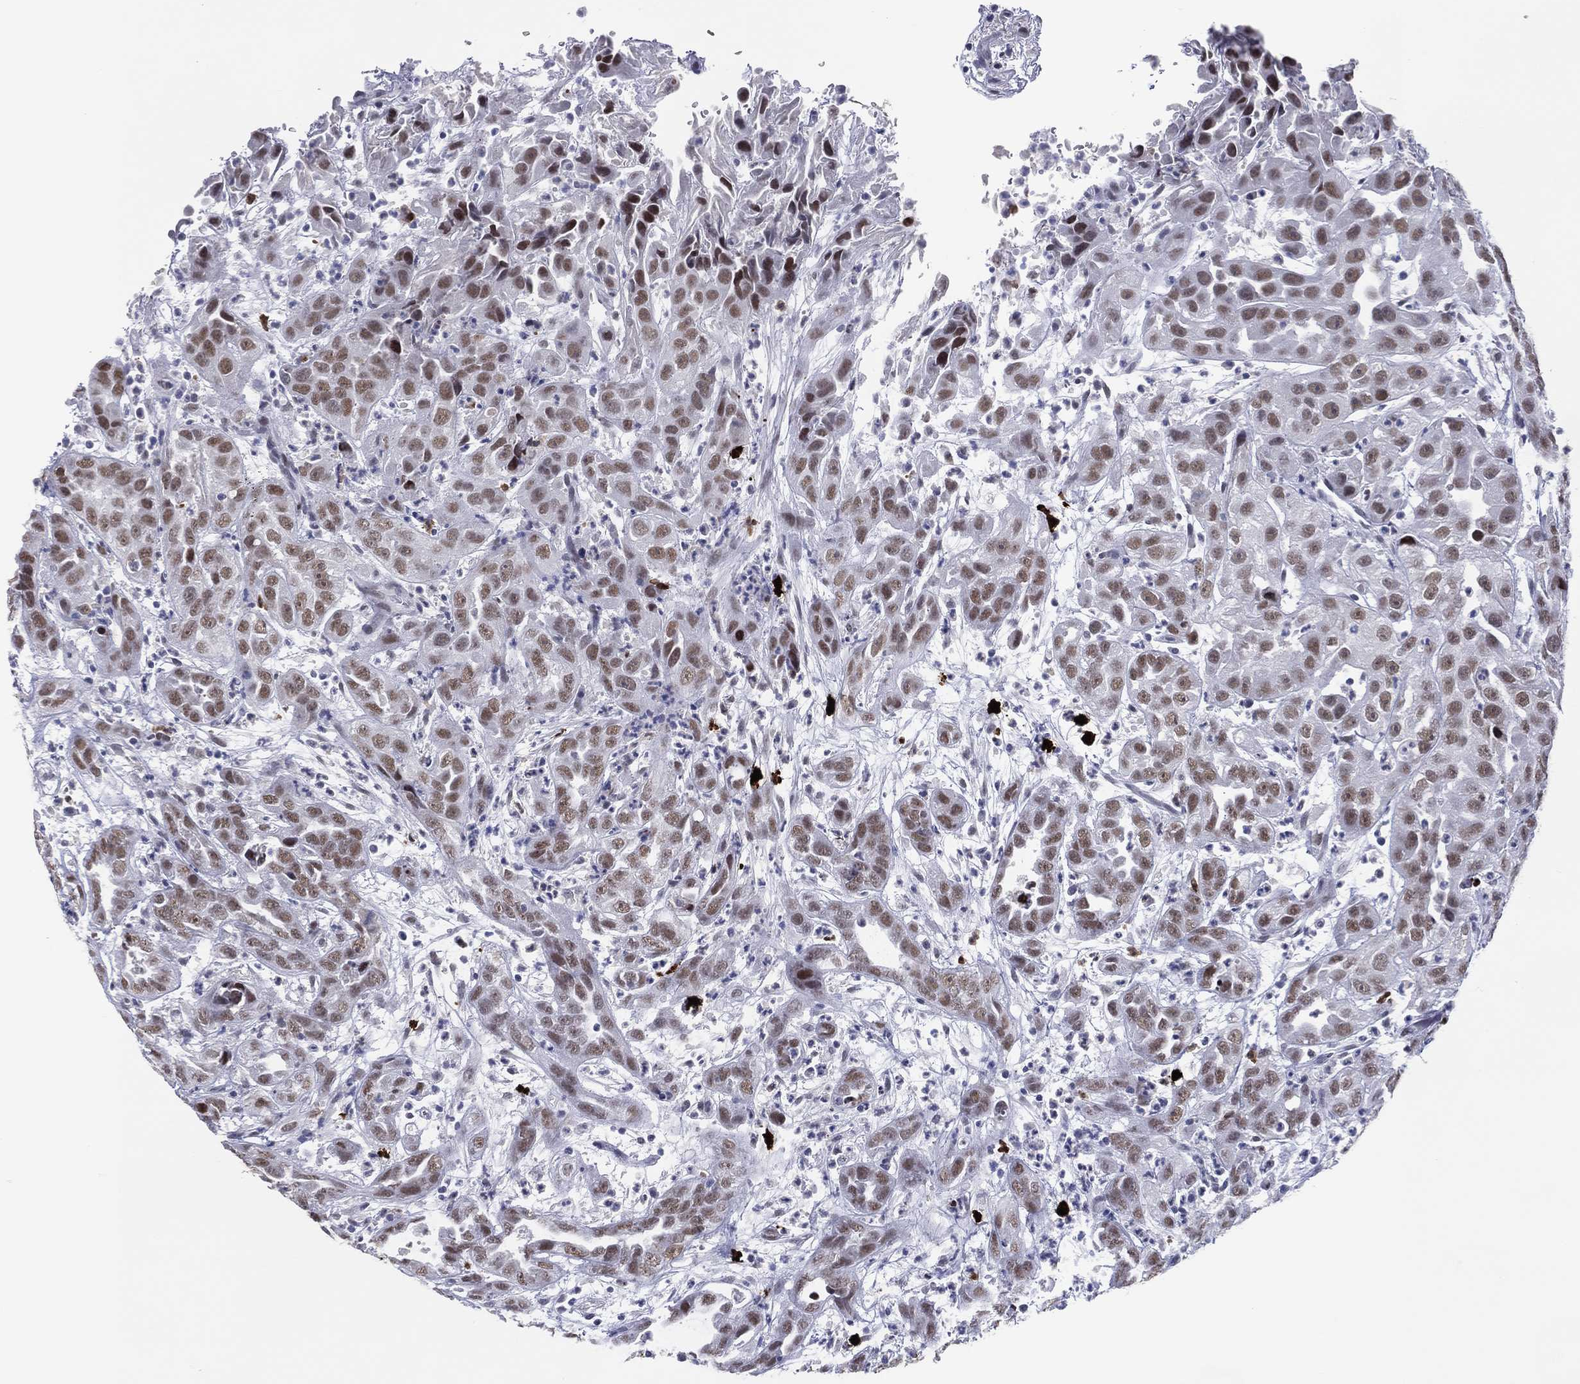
{"staining": {"intensity": "weak", "quantity": ">75%", "location": "nuclear"}, "tissue": "urothelial cancer", "cell_type": "Tumor cells", "image_type": "cancer", "snomed": [{"axis": "morphology", "description": "Urothelial carcinoma, High grade"}, {"axis": "topography", "description": "Urinary bladder"}], "caption": "Human high-grade urothelial carcinoma stained with a protein marker reveals weak staining in tumor cells.", "gene": "CFAP58", "patient": {"sex": "female", "age": 41}}